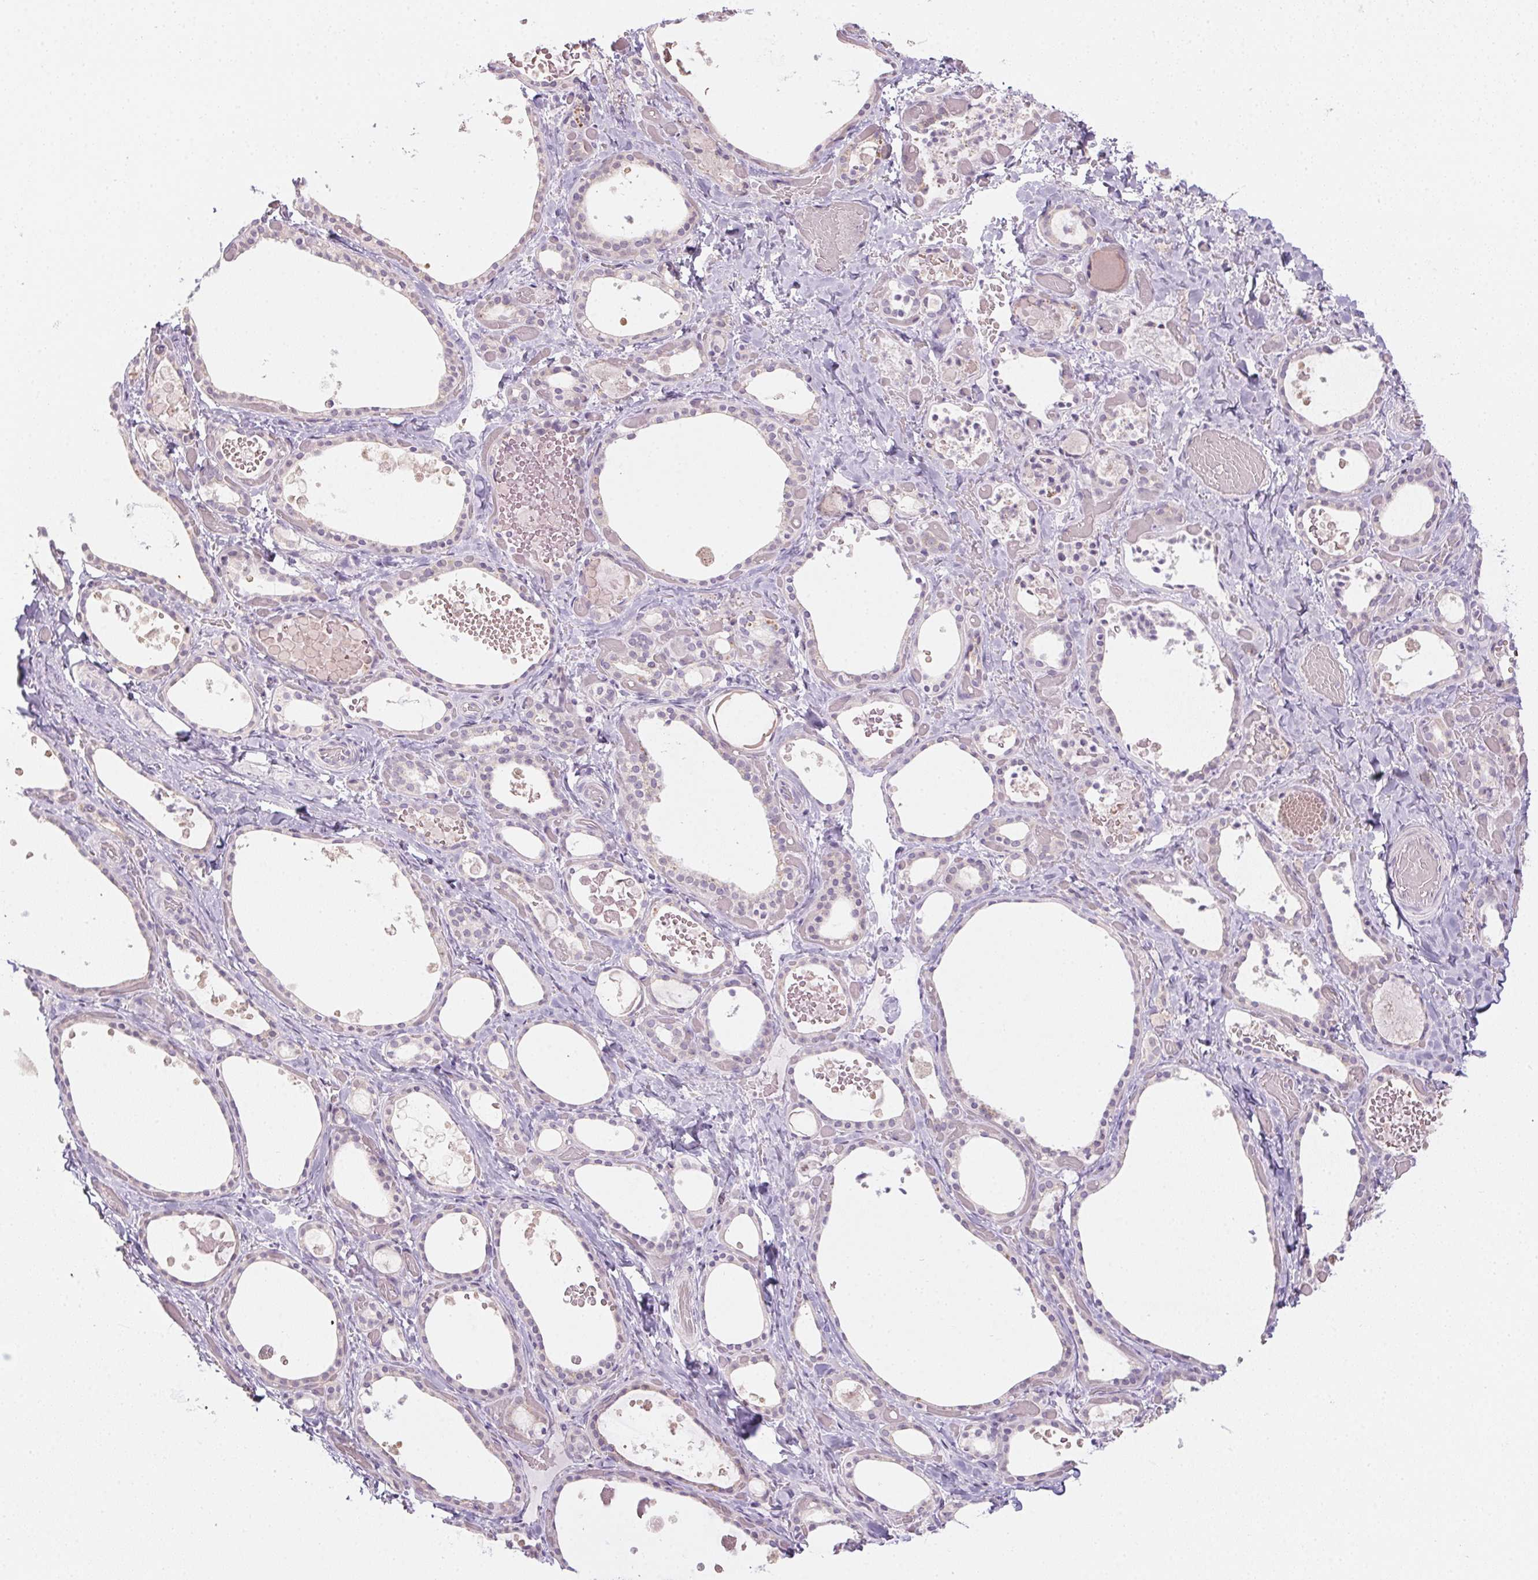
{"staining": {"intensity": "negative", "quantity": "none", "location": "none"}, "tissue": "thyroid gland", "cell_type": "Glandular cells", "image_type": "normal", "snomed": [{"axis": "morphology", "description": "Normal tissue, NOS"}, {"axis": "topography", "description": "Thyroid gland"}], "caption": "Thyroid gland was stained to show a protein in brown. There is no significant positivity in glandular cells. Nuclei are stained in blue.", "gene": "CTCFL", "patient": {"sex": "female", "age": 56}}